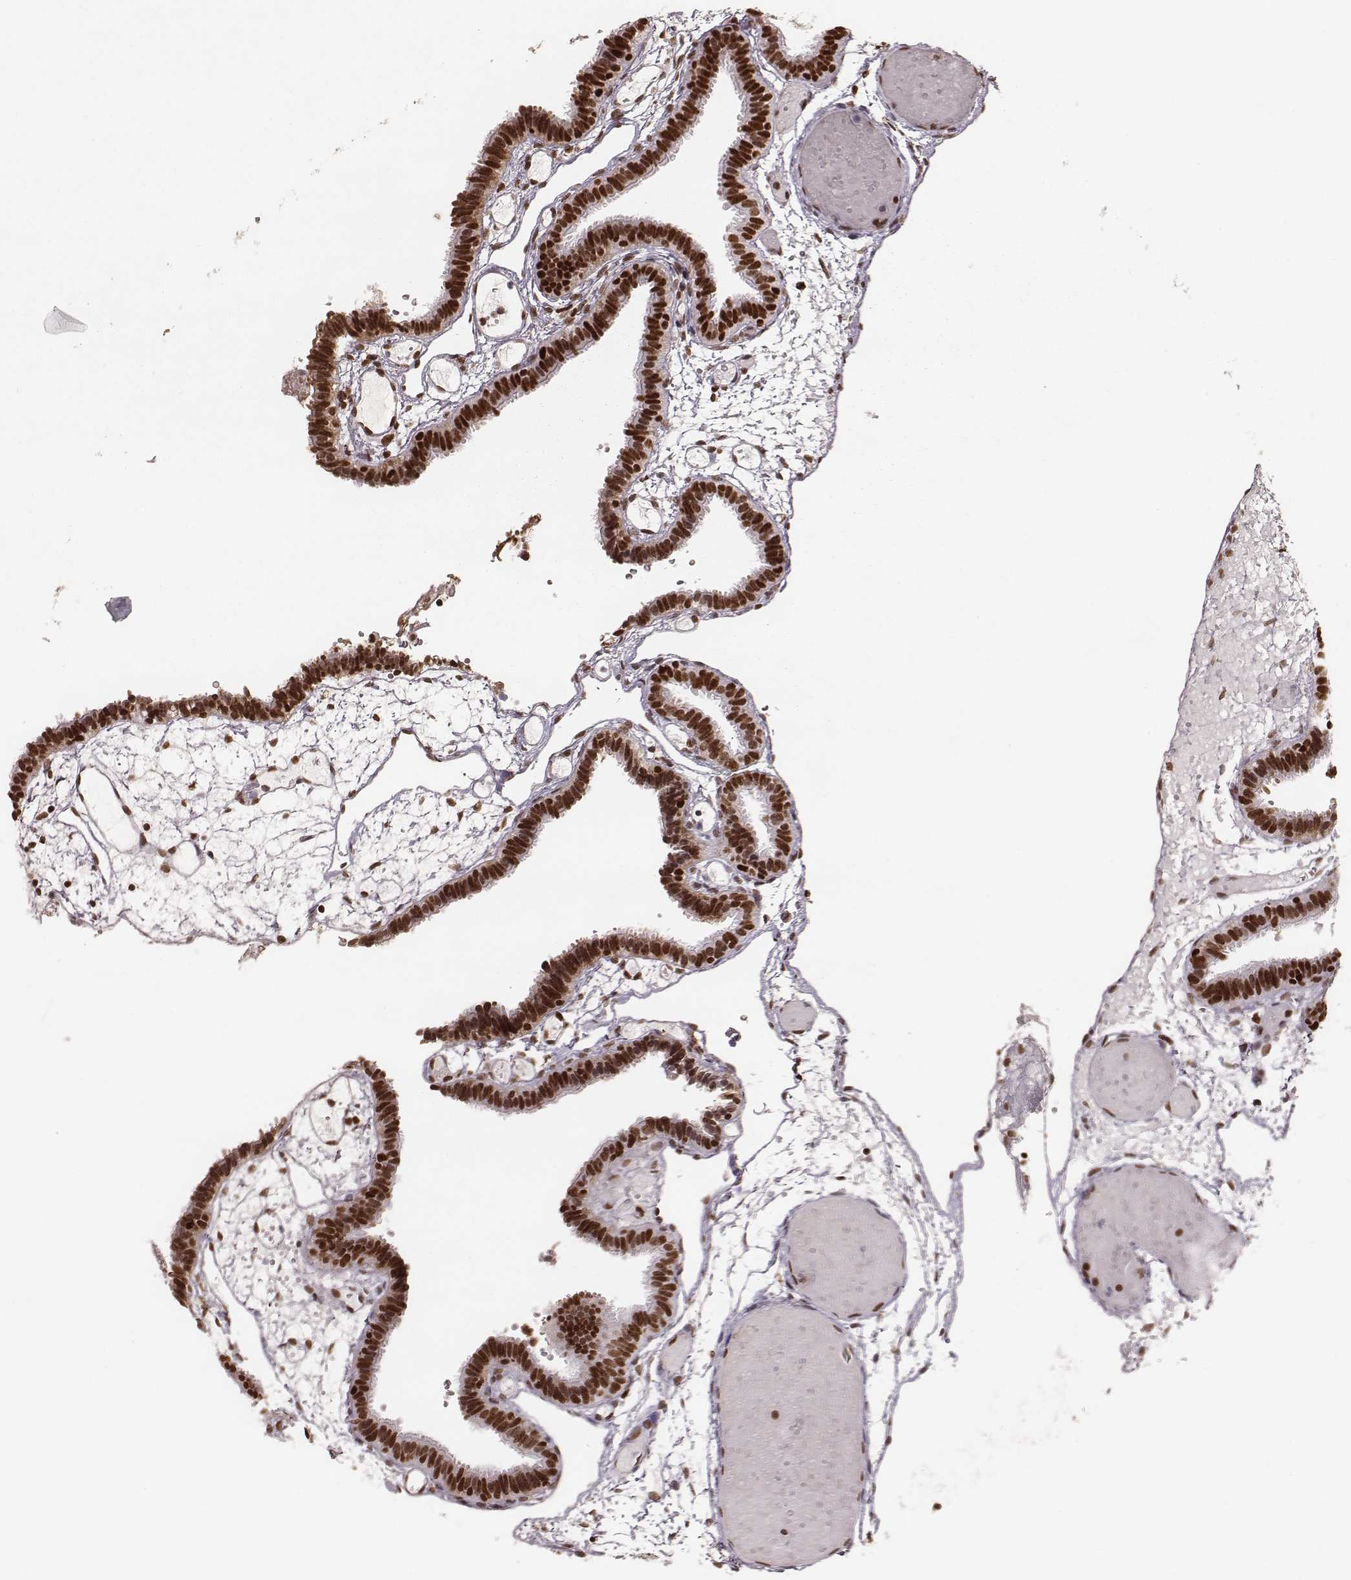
{"staining": {"intensity": "strong", "quantity": ">75%", "location": "nuclear"}, "tissue": "fallopian tube", "cell_type": "Glandular cells", "image_type": "normal", "snomed": [{"axis": "morphology", "description": "Normal tissue, NOS"}, {"axis": "topography", "description": "Fallopian tube"}], "caption": "Benign fallopian tube displays strong nuclear expression in approximately >75% of glandular cells, visualized by immunohistochemistry. (Stains: DAB (3,3'-diaminobenzidine) in brown, nuclei in blue, Microscopy: brightfield microscopy at high magnification).", "gene": "PARP1", "patient": {"sex": "female", "age": 37}}